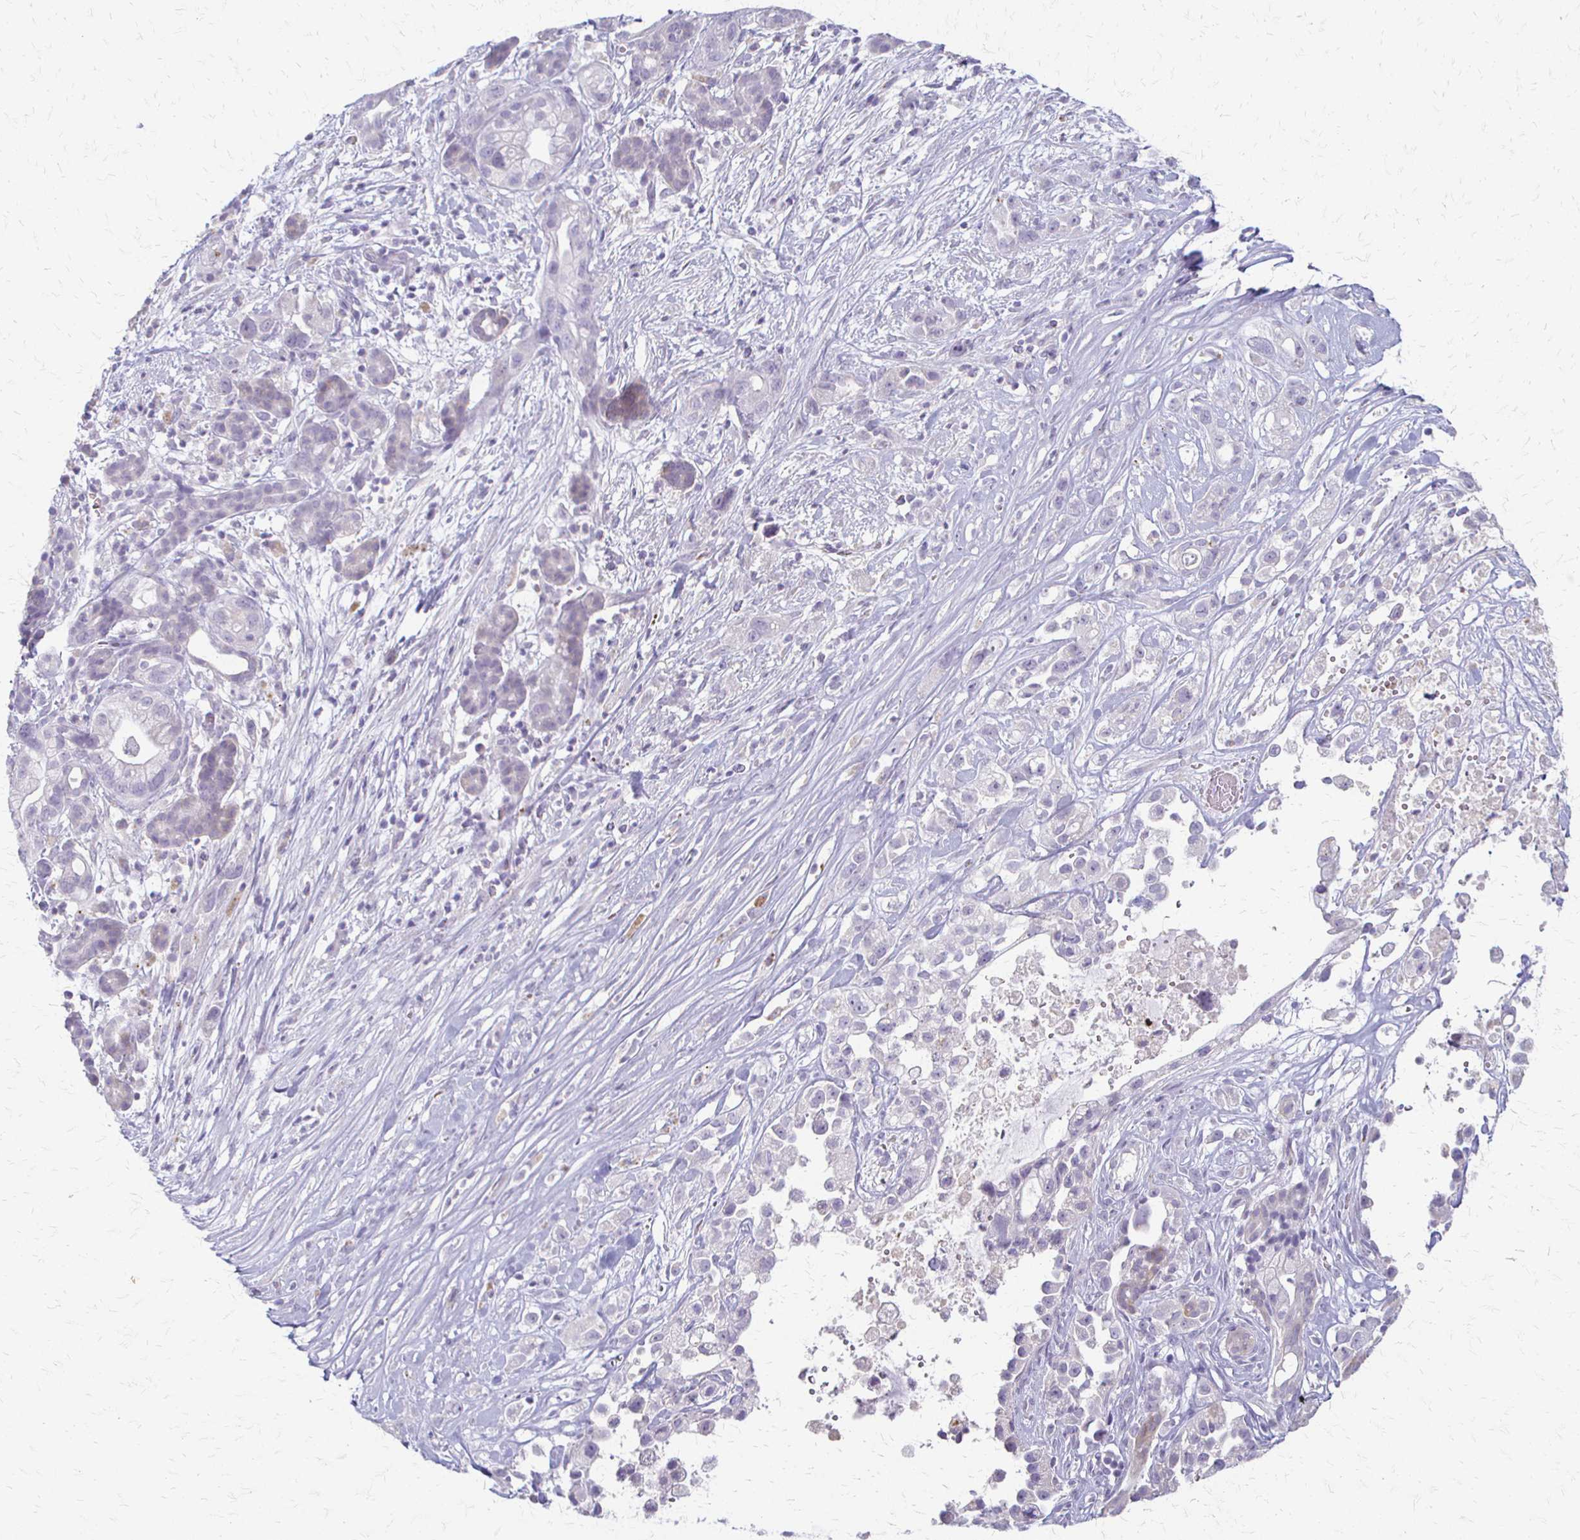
{"staining": {"intensity": "negative", "quantity": "none", "location": "none"}, "tissue": "pancreatic cancer", "cell_type": "Tumor cells", "image_type": "cancer", "snomed": [{"axis": "morphology", "description": "Adenocarcinoma, NOS"}, {"axis": "topography", "description": "Pancreas"}], "caption": "This image is of adenocarcinoma (pancreatic) stained with IHC to label a protein in brown with the nuclei are counter-stained blue. There is no positivity in tumor cells. (Brightfield microscopy of DAB (3,3'-diaminobenzidine) immunohistochemistry (IHC) at high magnification).", "gene": "ACP5", "patient": {"sex": "male", "age": 44}}